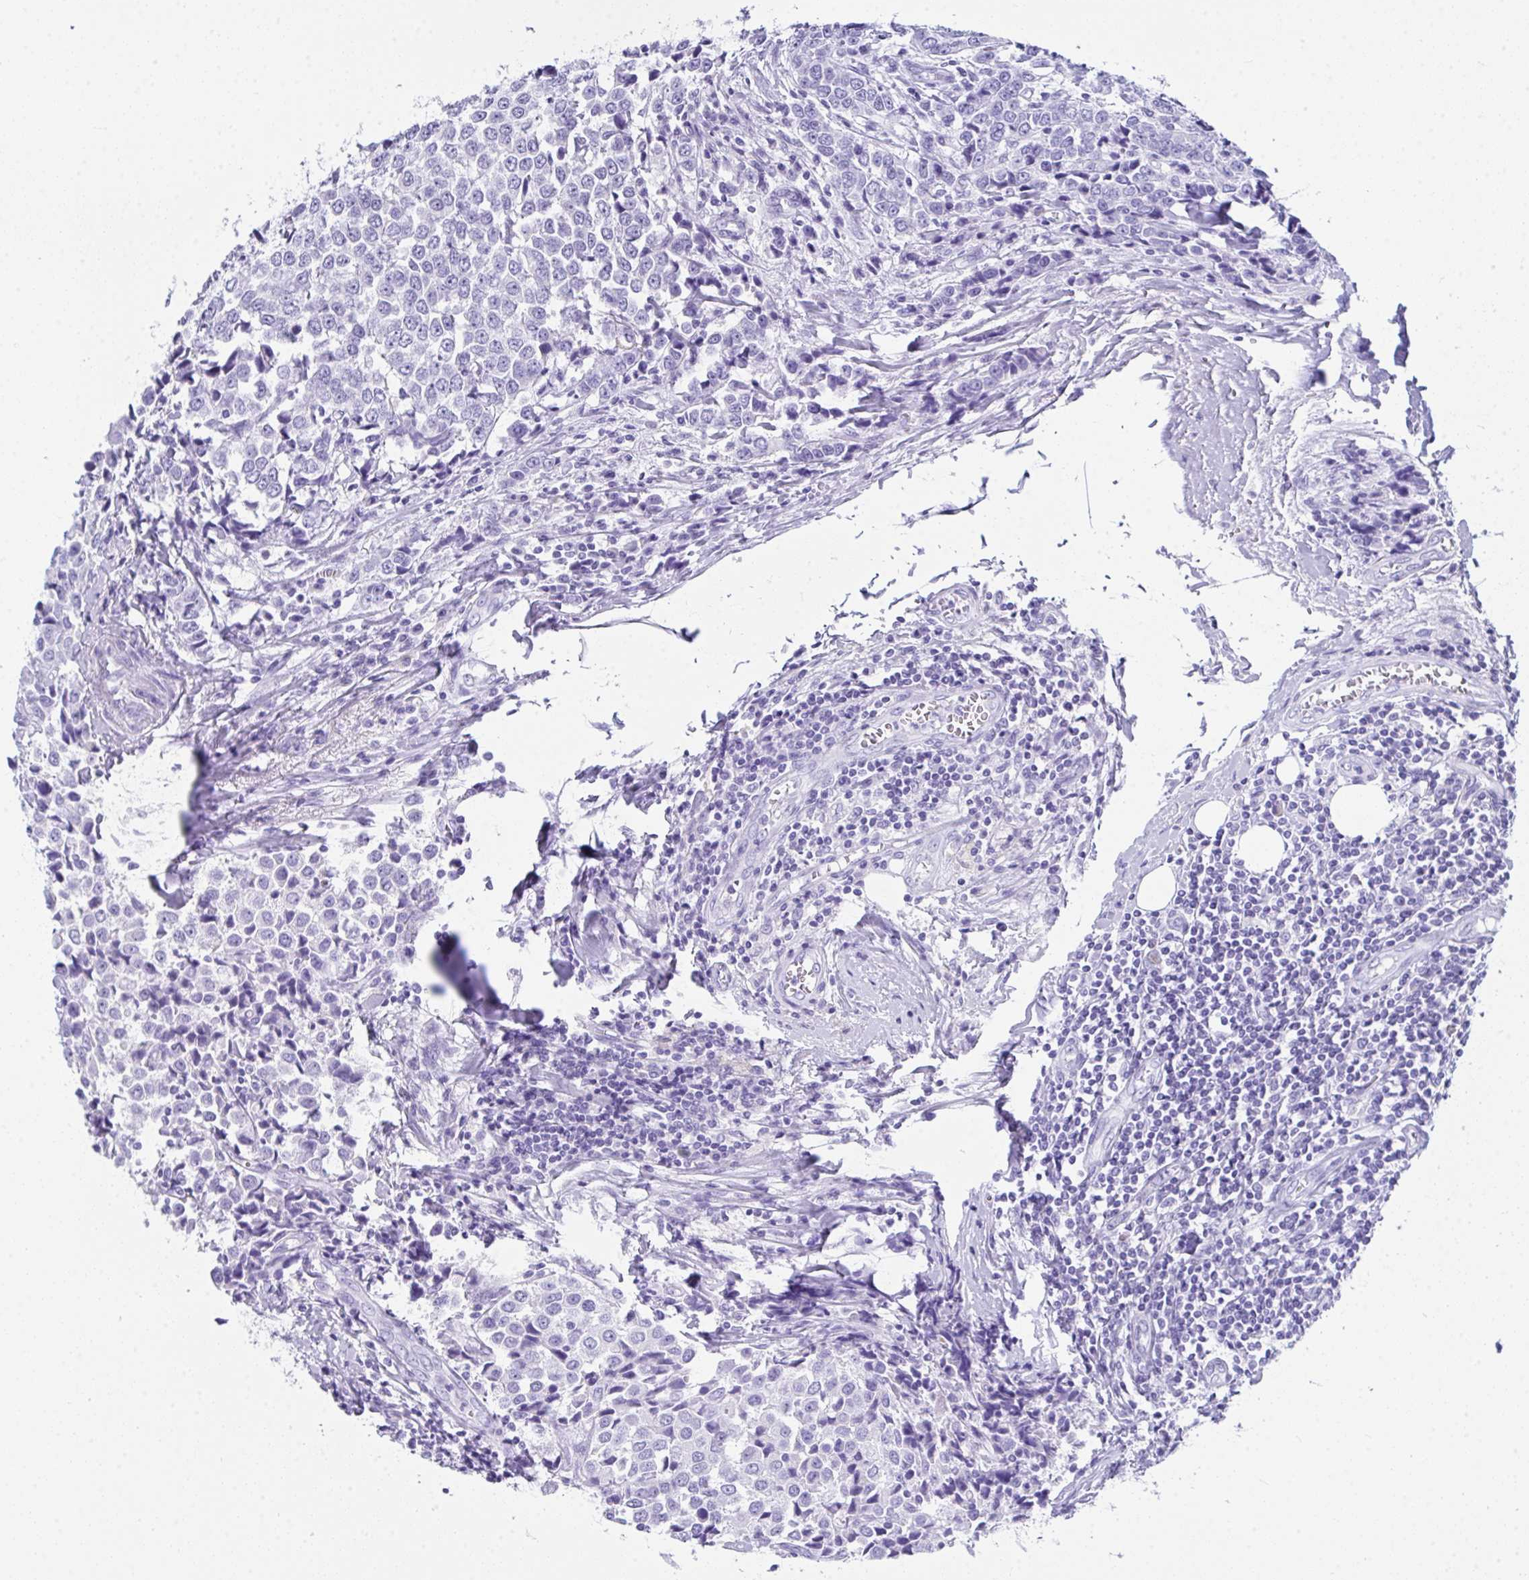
{"staining": {"intensity": "negative", "quantity": "none", "location": "none"}, "tissue": "breast cancer", "cell_type": "Tumor cells", "image_type": "cancer", "snomed": [{"axis": "morphology", "description": "Duct carcinoma"}, {"axis": "topography", "description": "Breast"}], "caption": "Immunohistochemistry of breast cancer (invasive ductal carcinoma) exhibits no expression in tumor cells. (DAB IHC, high magnification).", "gene": "LGALS4", "patient": {"sex": "female", "age": 80}}